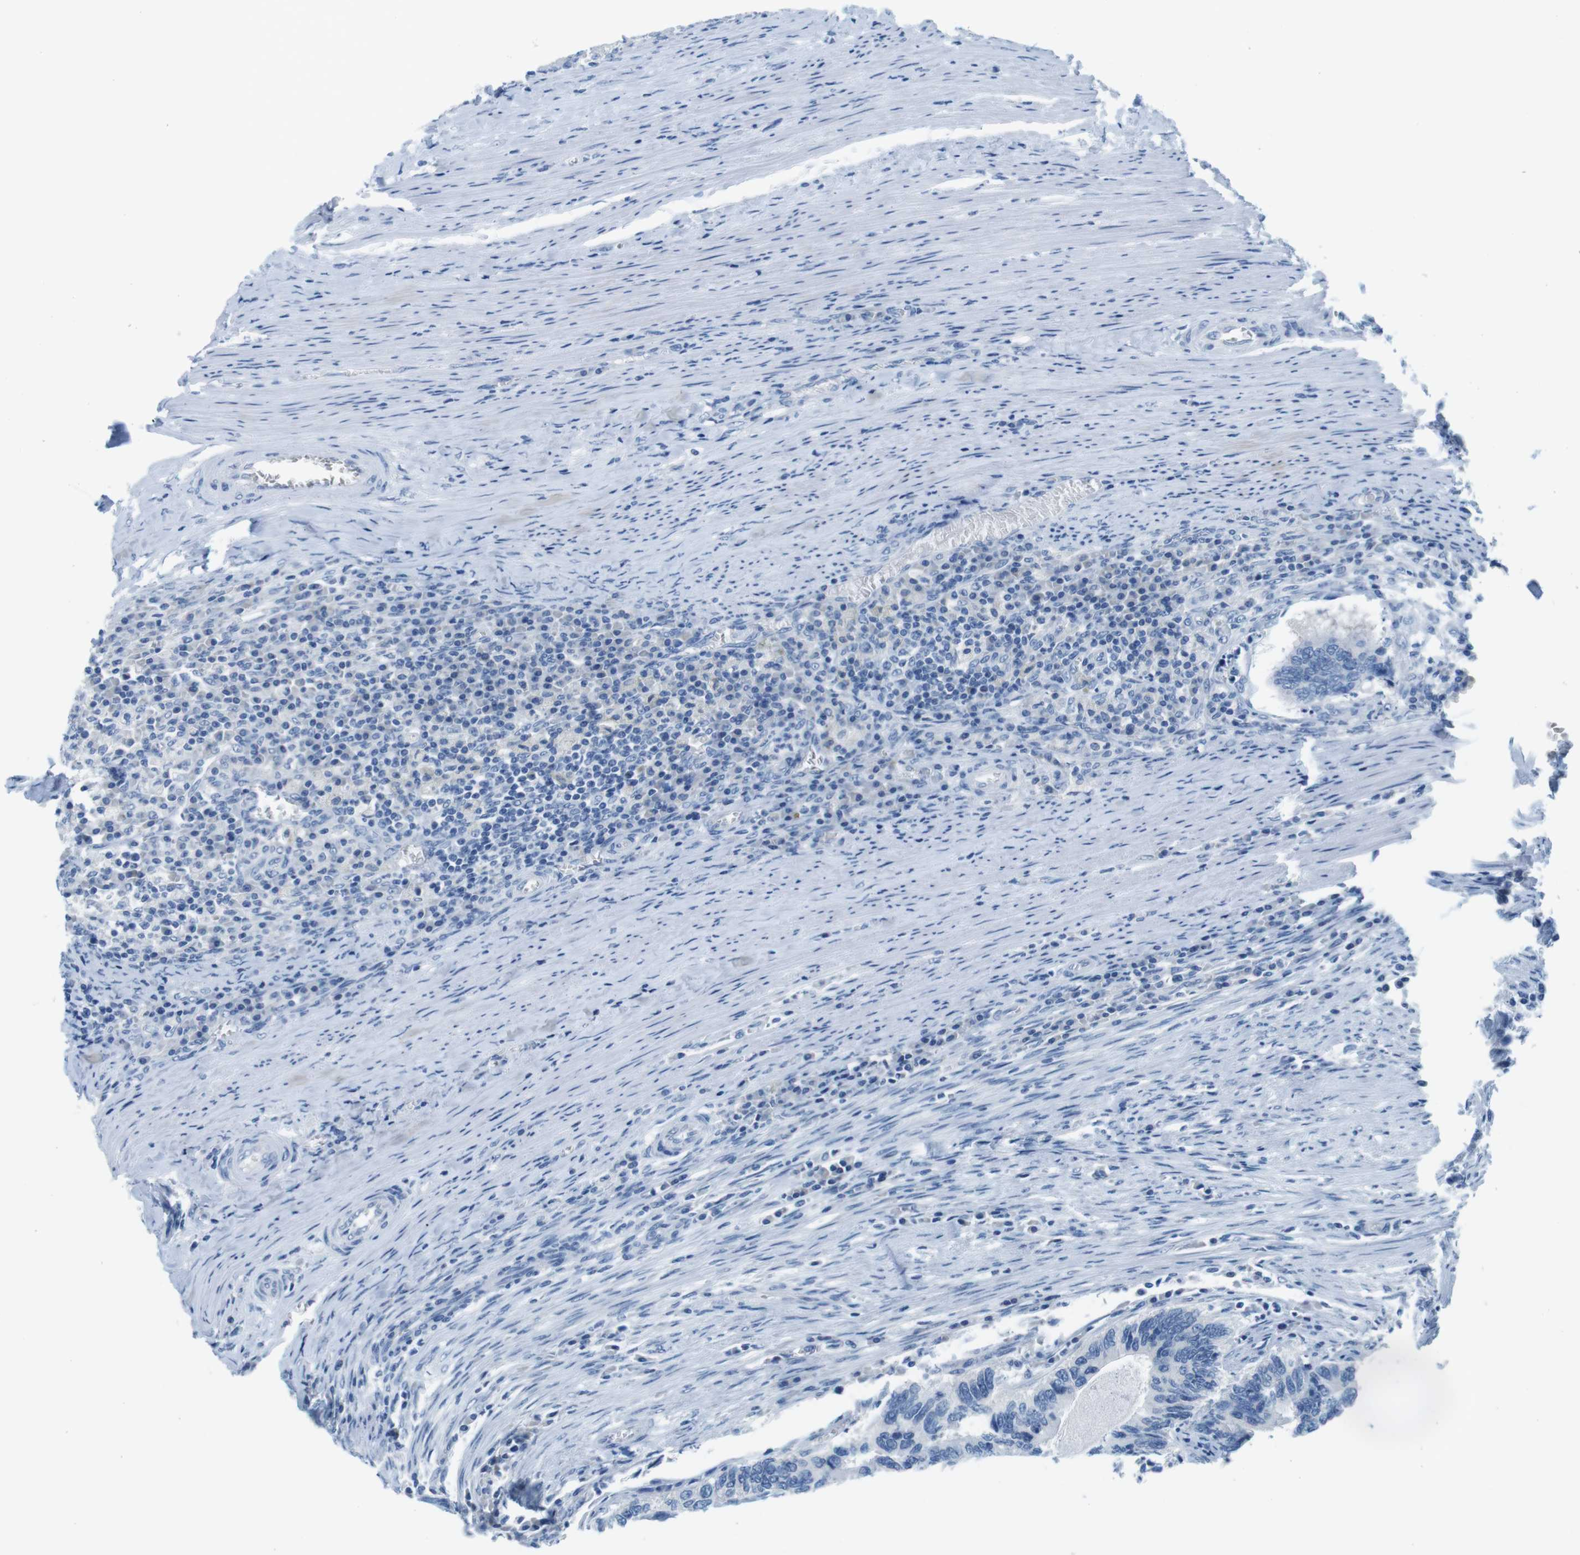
{"staining": {"intensity": "negative", "quantity": "none", "location": "none"}, "tissue": "colorectal cancer", "cell_type": "Tumor cells", "image_type": "cancer", "snomed": [{"axis": "morphology", "description": "Adenocarcinoma, NOS"}, {"axis": "topography", "description": "Colon"}], "caption": "Colorectal cancer (adenocarcinoma) stained for a protein using immunohistochemistry (IHC) demonstrates no staining tumor cells.", "gene": "EIF2B5", "patient": {"sex": "male", "age": 72}}